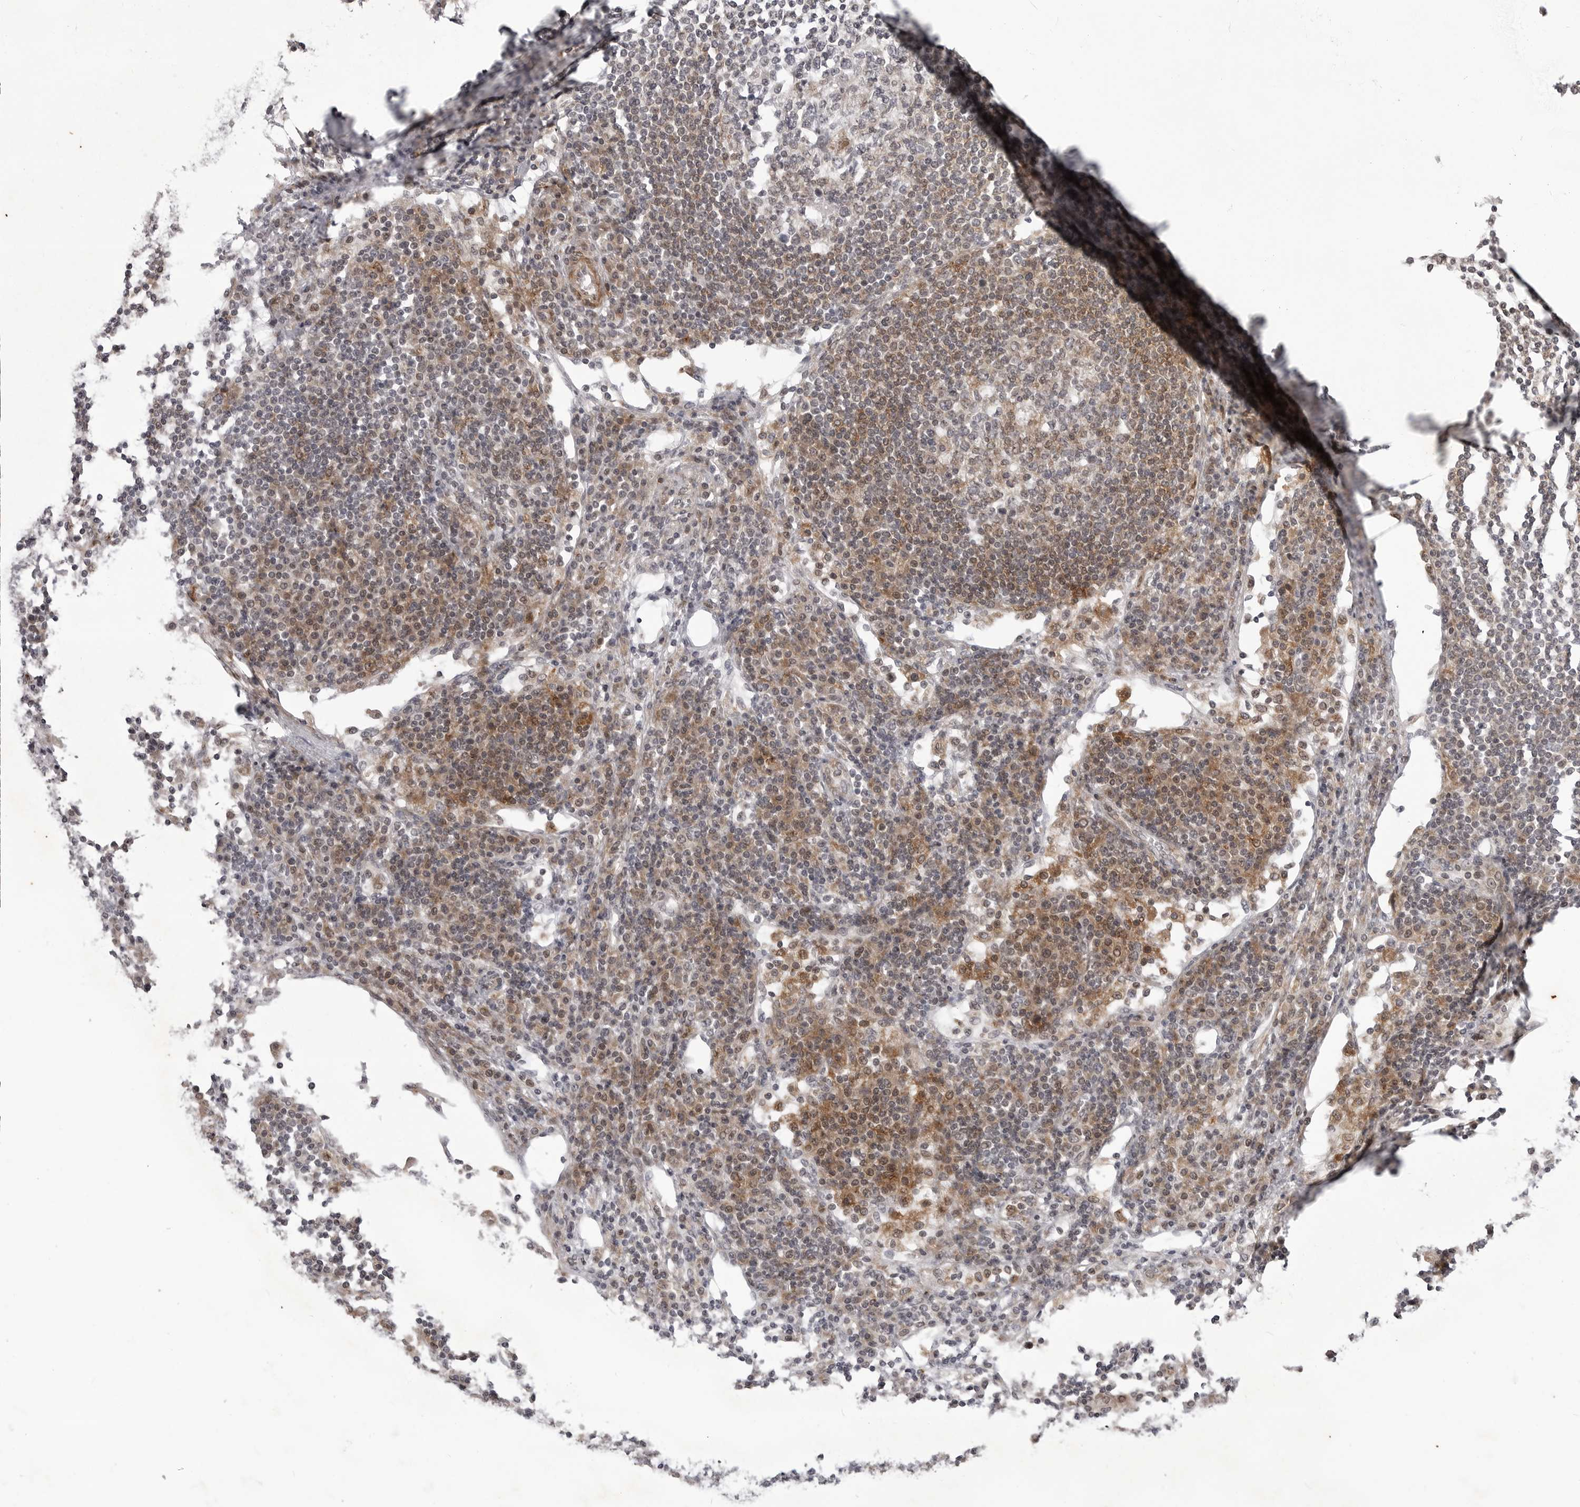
{"staining": {"intensity": "moderate", "quantity": ">75%", "location": "cytoplasmic/membranous"}, "tissue": "lymph node", "cell_type": "Germinal center cells", "image_type": "normal", "snomed": [{"axis": "morphology", "description": "Normal tissue, NOS"}, {"axis": "topography", "description": "Lymph node"}], "caption": "Protein staining displays moderate cytoplasmic/membranous positivity in approximately >75% of germinal center cells in benign lymph node. The staining was performed using DAB, with brown indicating positive protein expression. Nuclei are stained blue with hematoxylin.", "gene": "ADAMTS5", "patient": {"sex": "female", "age": 53}}